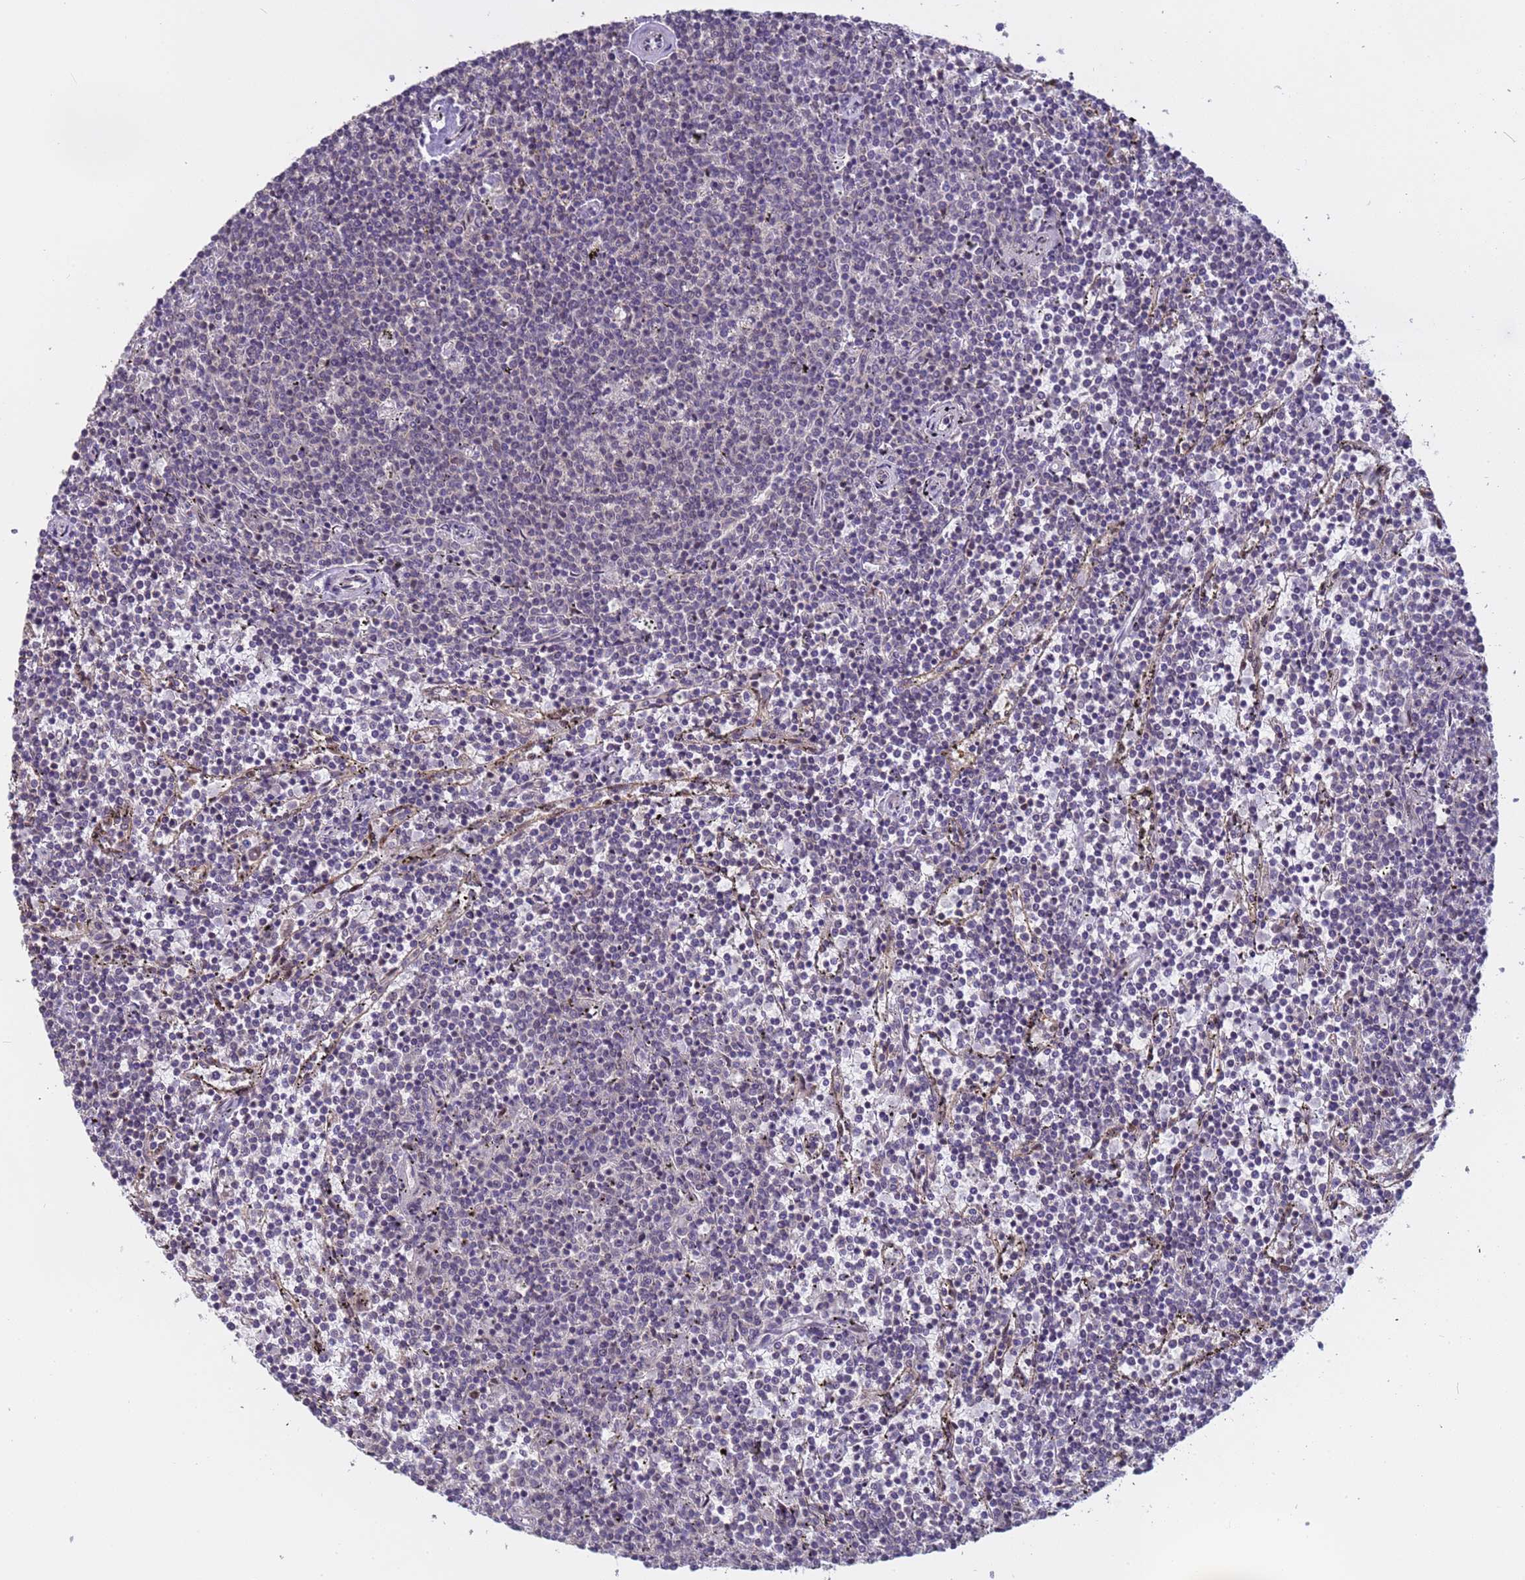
{"staining": {"intensity": "negative", "quantity": "none", "location": "none"}, "tissue": "lymphoma", "cell_type": "Tumor cells", "image_type": "cancer", "snomed": [{"axis": "morphology", "description": "Malignant lymphoma, non-Hodgkin's type, Low grade"}, {"axis": "topography", "description": "Spleen"}], "caption": "Tumor cells show no significant protein staining in lymphoma.", "gene": "VWA3A", "patient": {"sex": "female", "age": 50}}